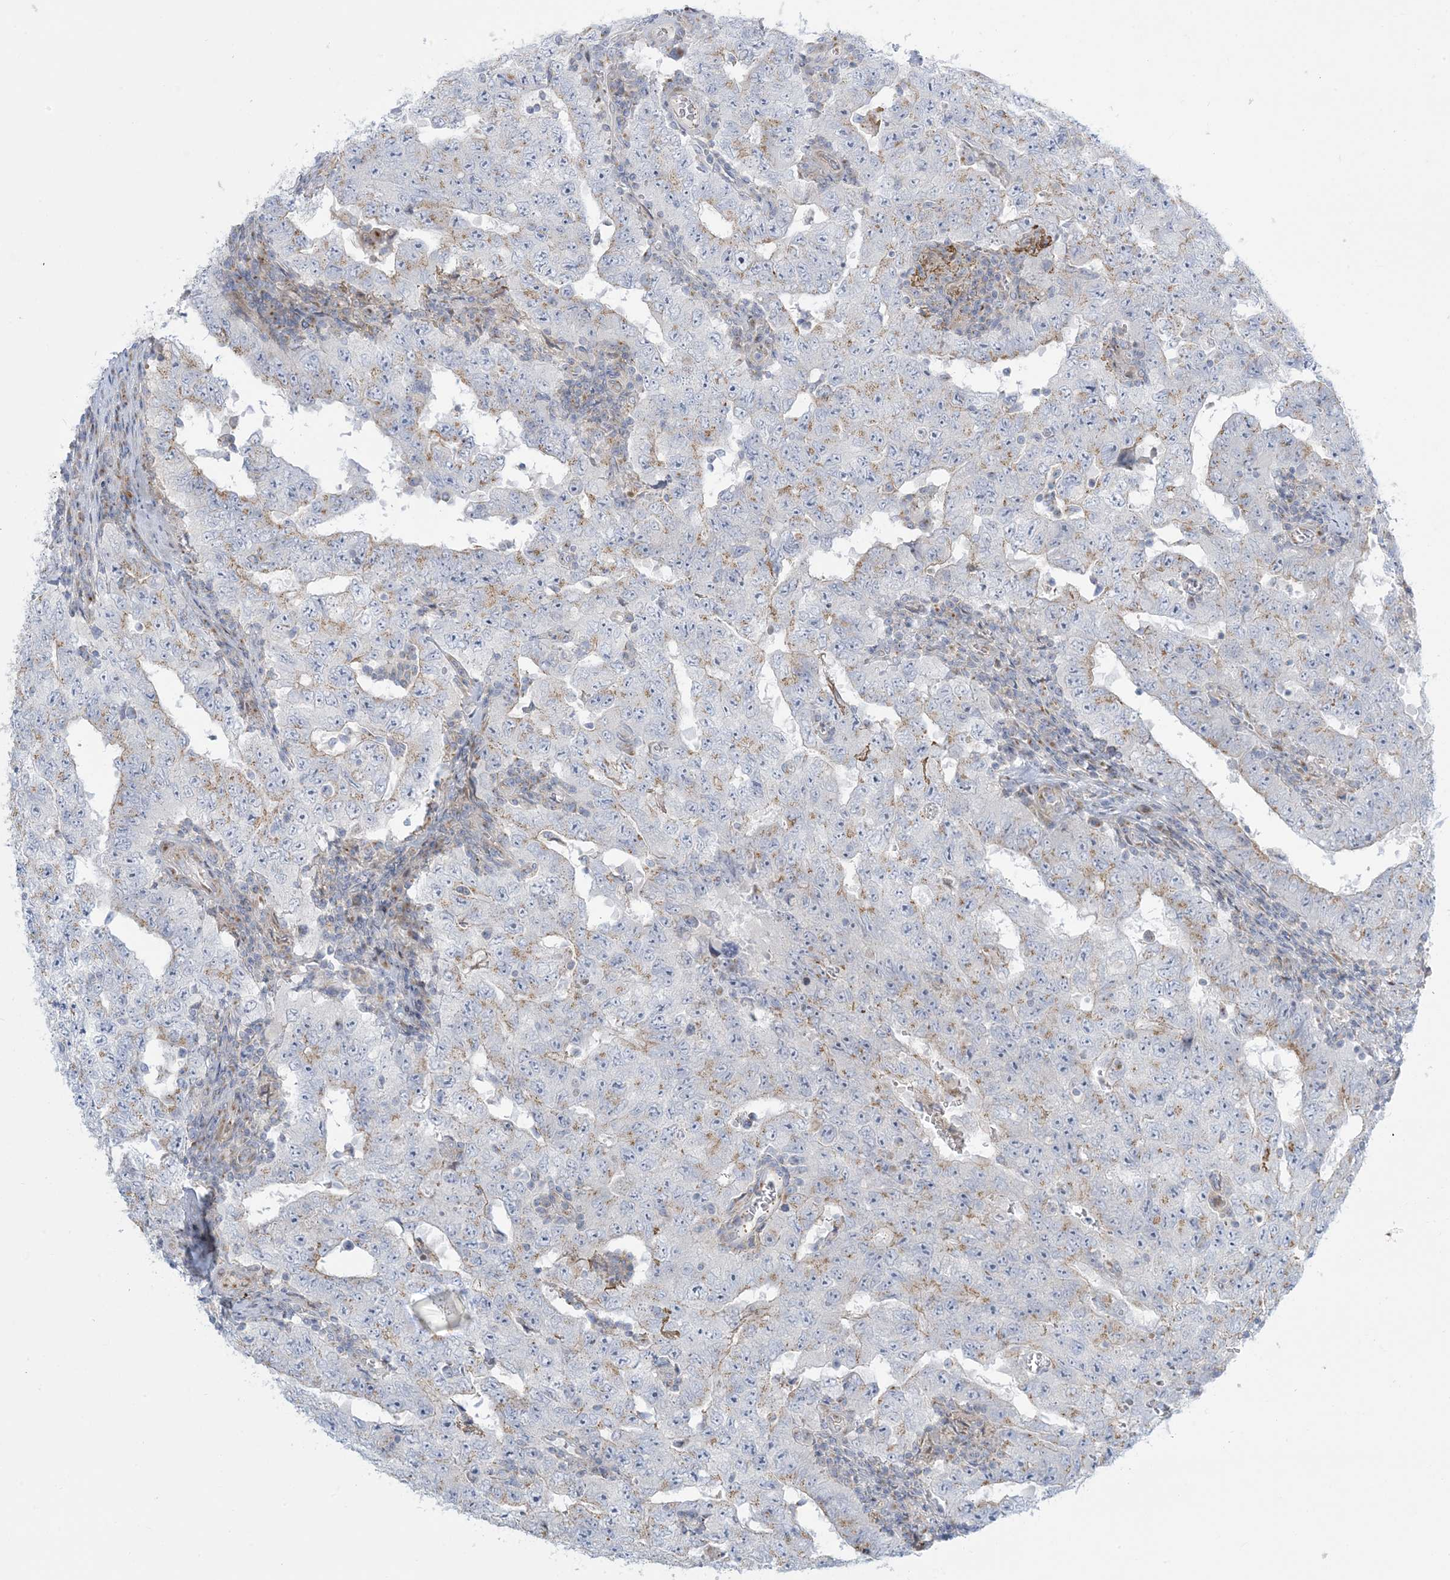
{"staining": {"intensity": "moderate", "quantity": "25%-75%", "location": "cytoplasmic/membranous"}, "tissue": "testis cancer", "cell_type": "Tumor cells", "image_type": "cancer", "snomed": [{"axis": "morphology", "description": "Carcinoma, Embryonal, NOS"}, {"axis": "topography", "description": "Testis"}], "caption": "This is an image of immunohistochemistry staining of embryonal carcinoma (testis), which shows moderate staining in the cytoplasmic/membranous of tumor cells.", "gene": "AFTPH", "patient": {"sex": "male", "age": 26}}